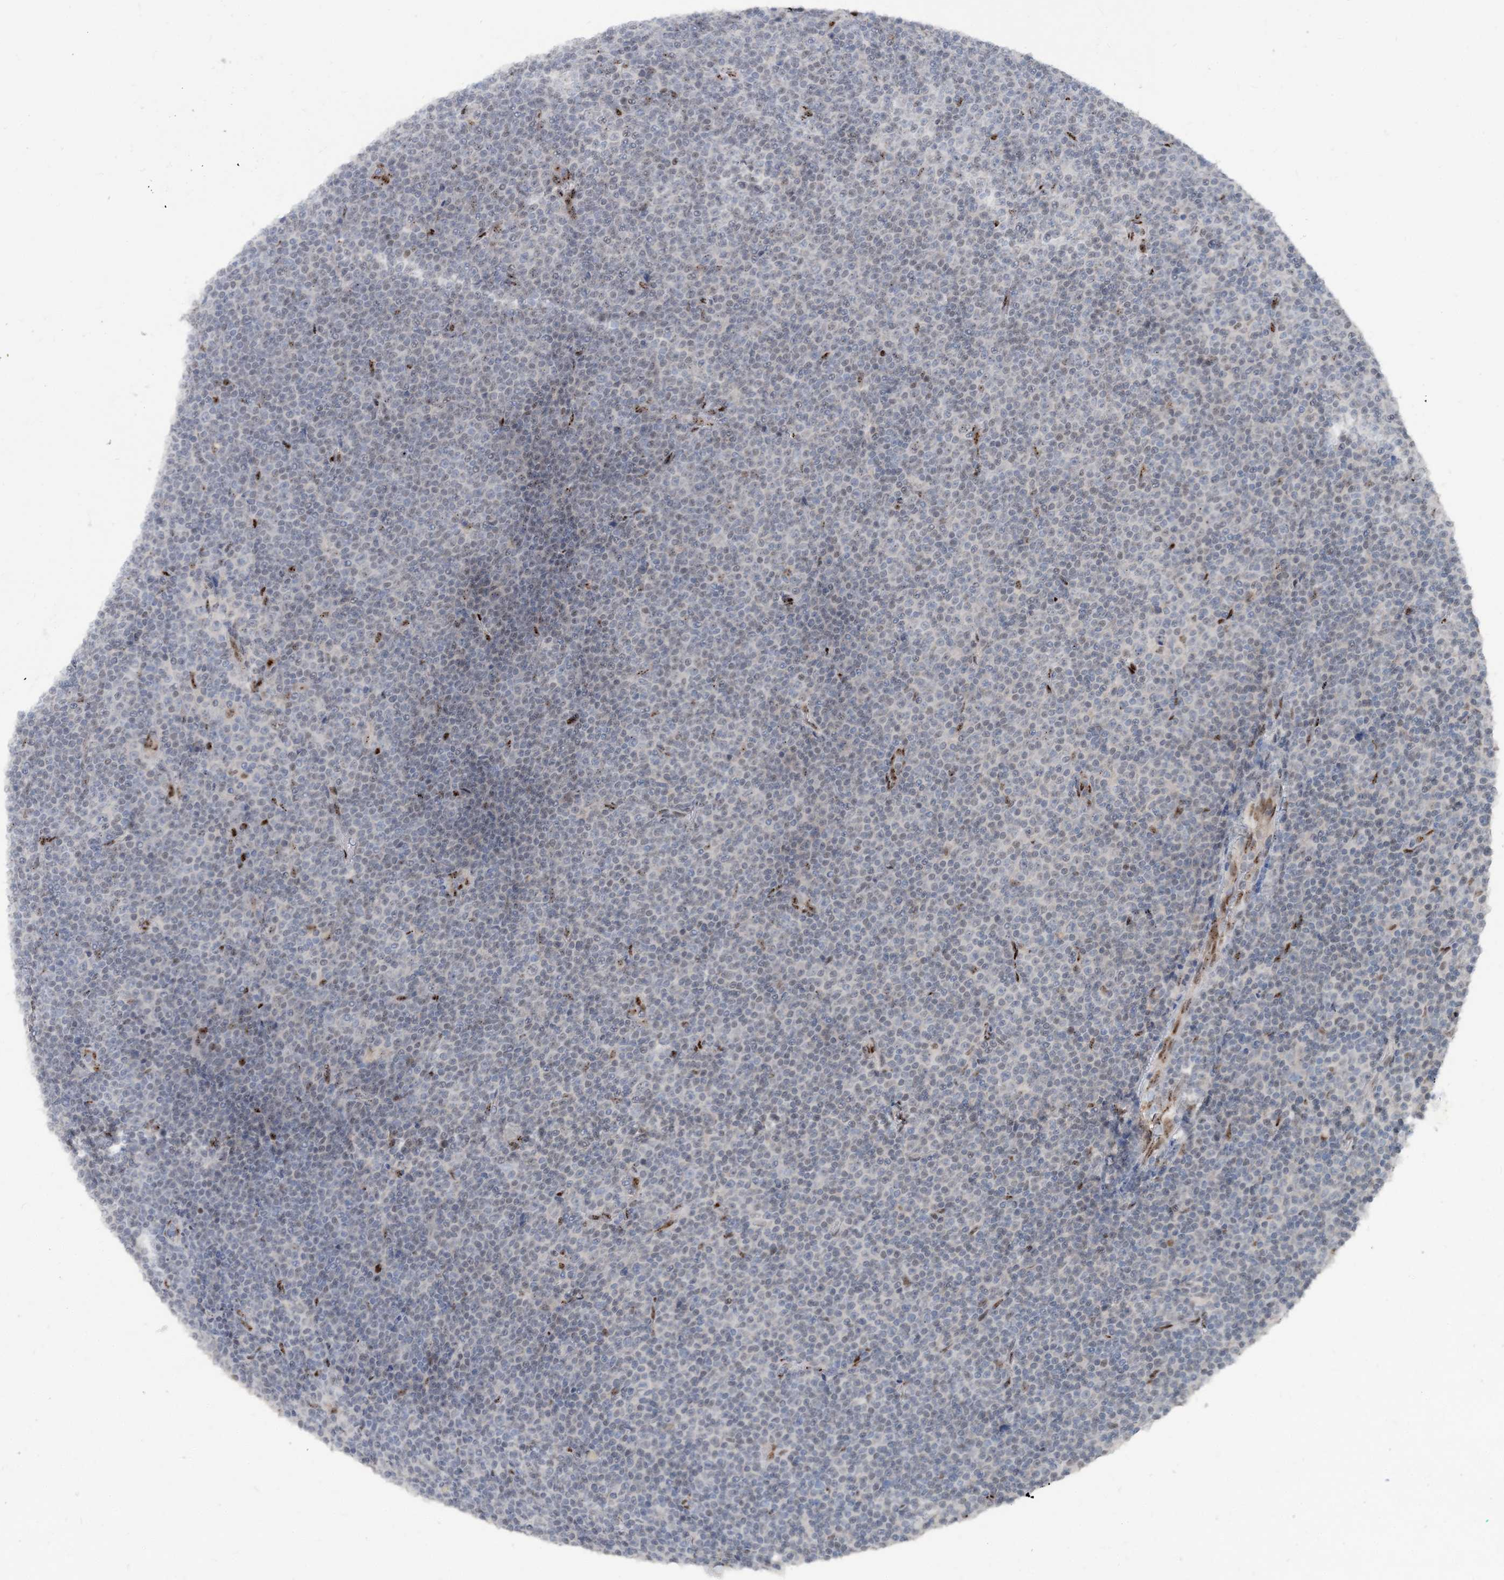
{"staining": {"intensity": "negative", "quantity": "none", "location": "none"}, "tissue": "lymphoma", "cell_type": "Tumor cells", "image_type": "cancer", "snomed": [{"axis": "morphology", "description": "Malignant lymphoma, non-Hodgkin's type, Low grade"}, {"axis": "topography", "description": "Lymph node"}], "caption": "This is a image of IHC staining of malignant lymphoma, non-Hodgkin's type (low-grade), which shows no positivity in tumor cells. (DAB IHC visualized using brightfield microscopy, high magnification).", "gene": "GIN1", "patient": {"sex": "female", "age": 67}}